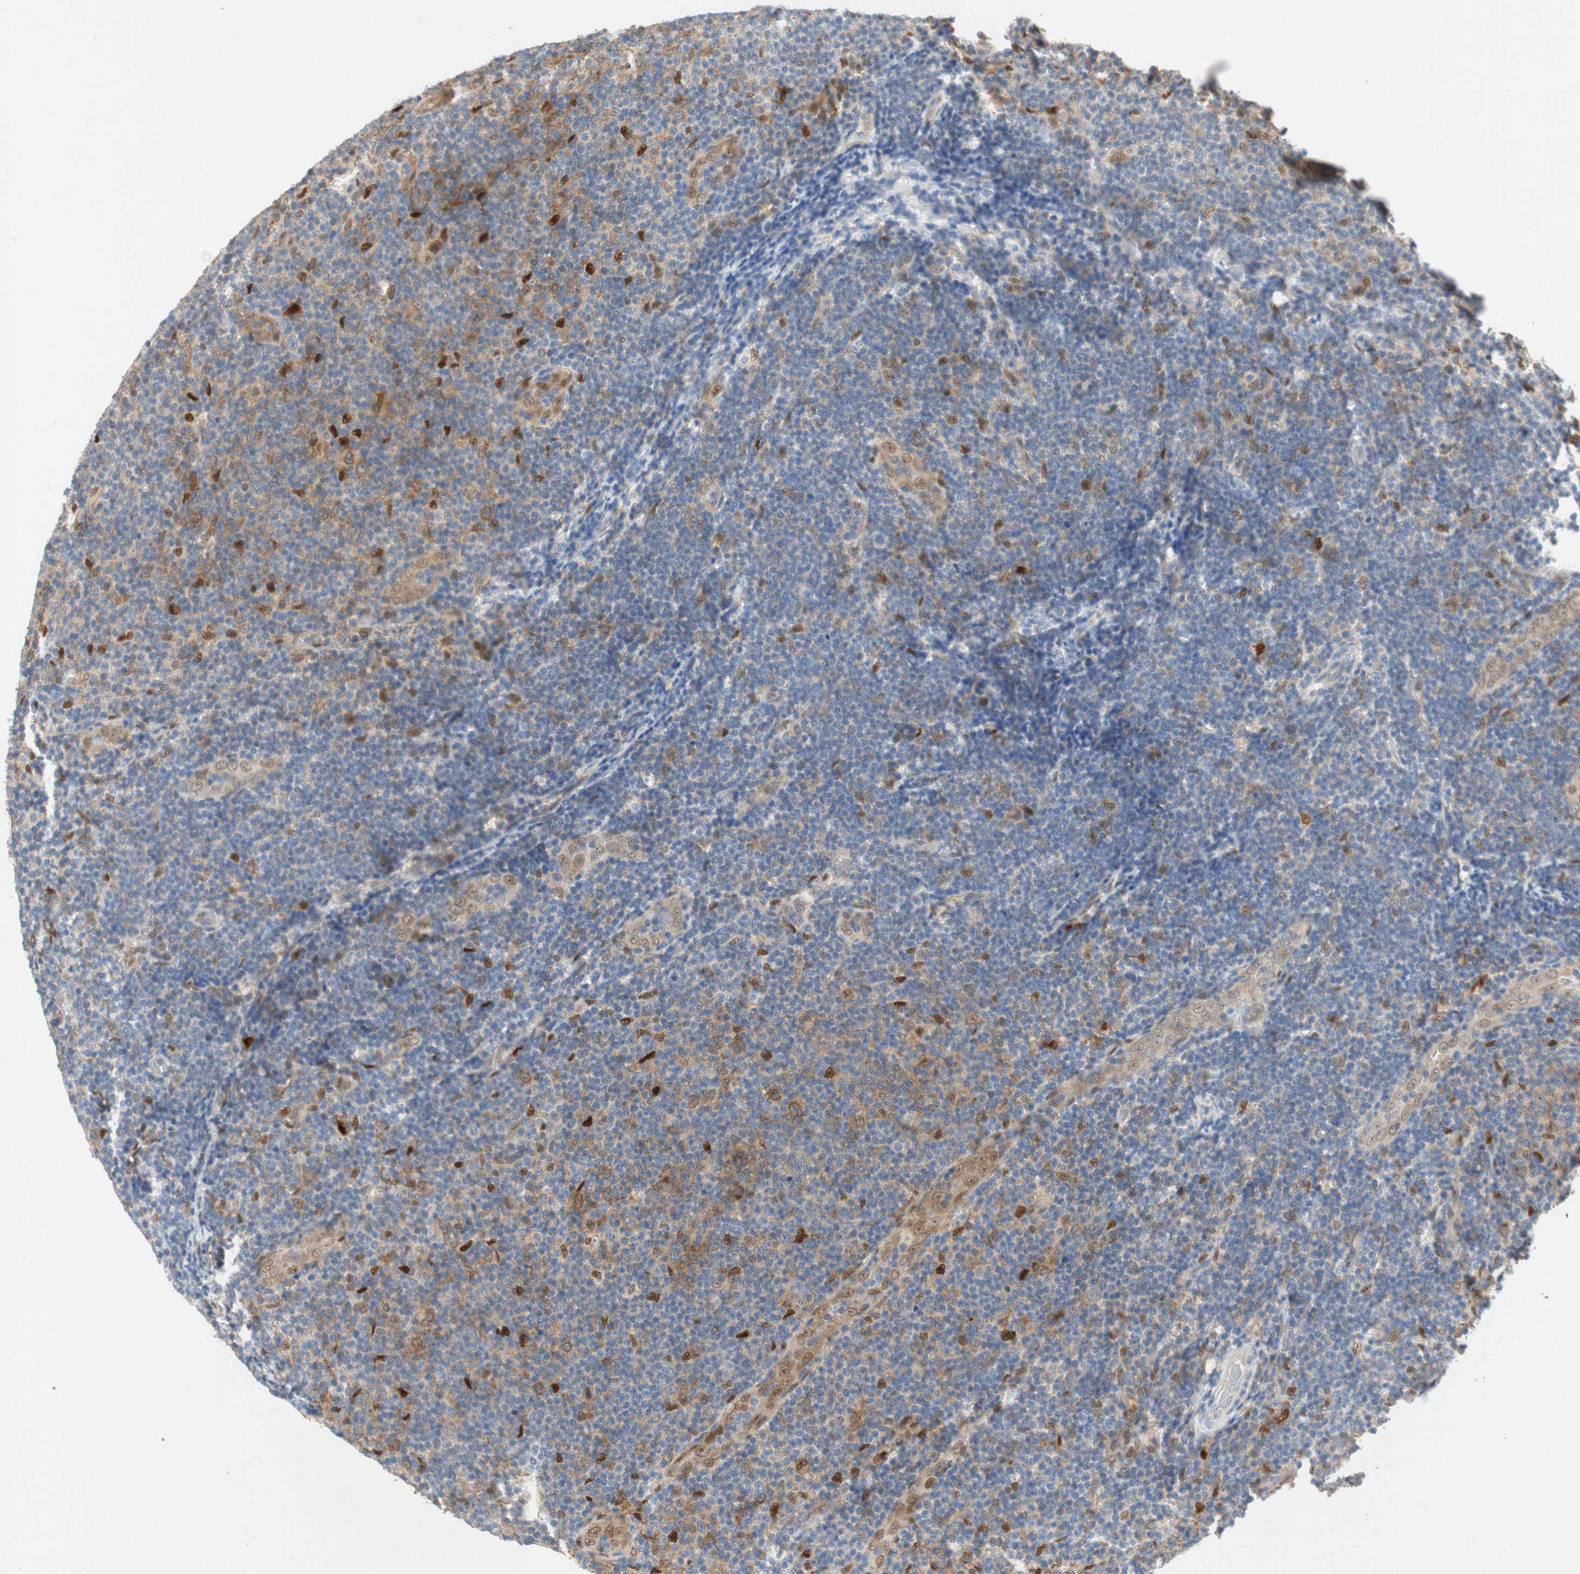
{"staining": {"intensity": "moderate", "quantity": "<25%", "location": "cytoplasmic/membranous,nuclear"}, "tissue": "lymphoma", "cell_type": "Tumor cells", "image_type": "cancer", "snomed": [{"axis": "morphology", "description": "Malignant lymphoma, non-Hodgkin's type, Low grade"}, {"axis": "topography", "description": "Lymph node"}], "caption": "Lymphoma stained with a protein marker displays moderate staining in tumor cells.", "gene": "RELB", "patient": {"sex": "male", "age": 83}}